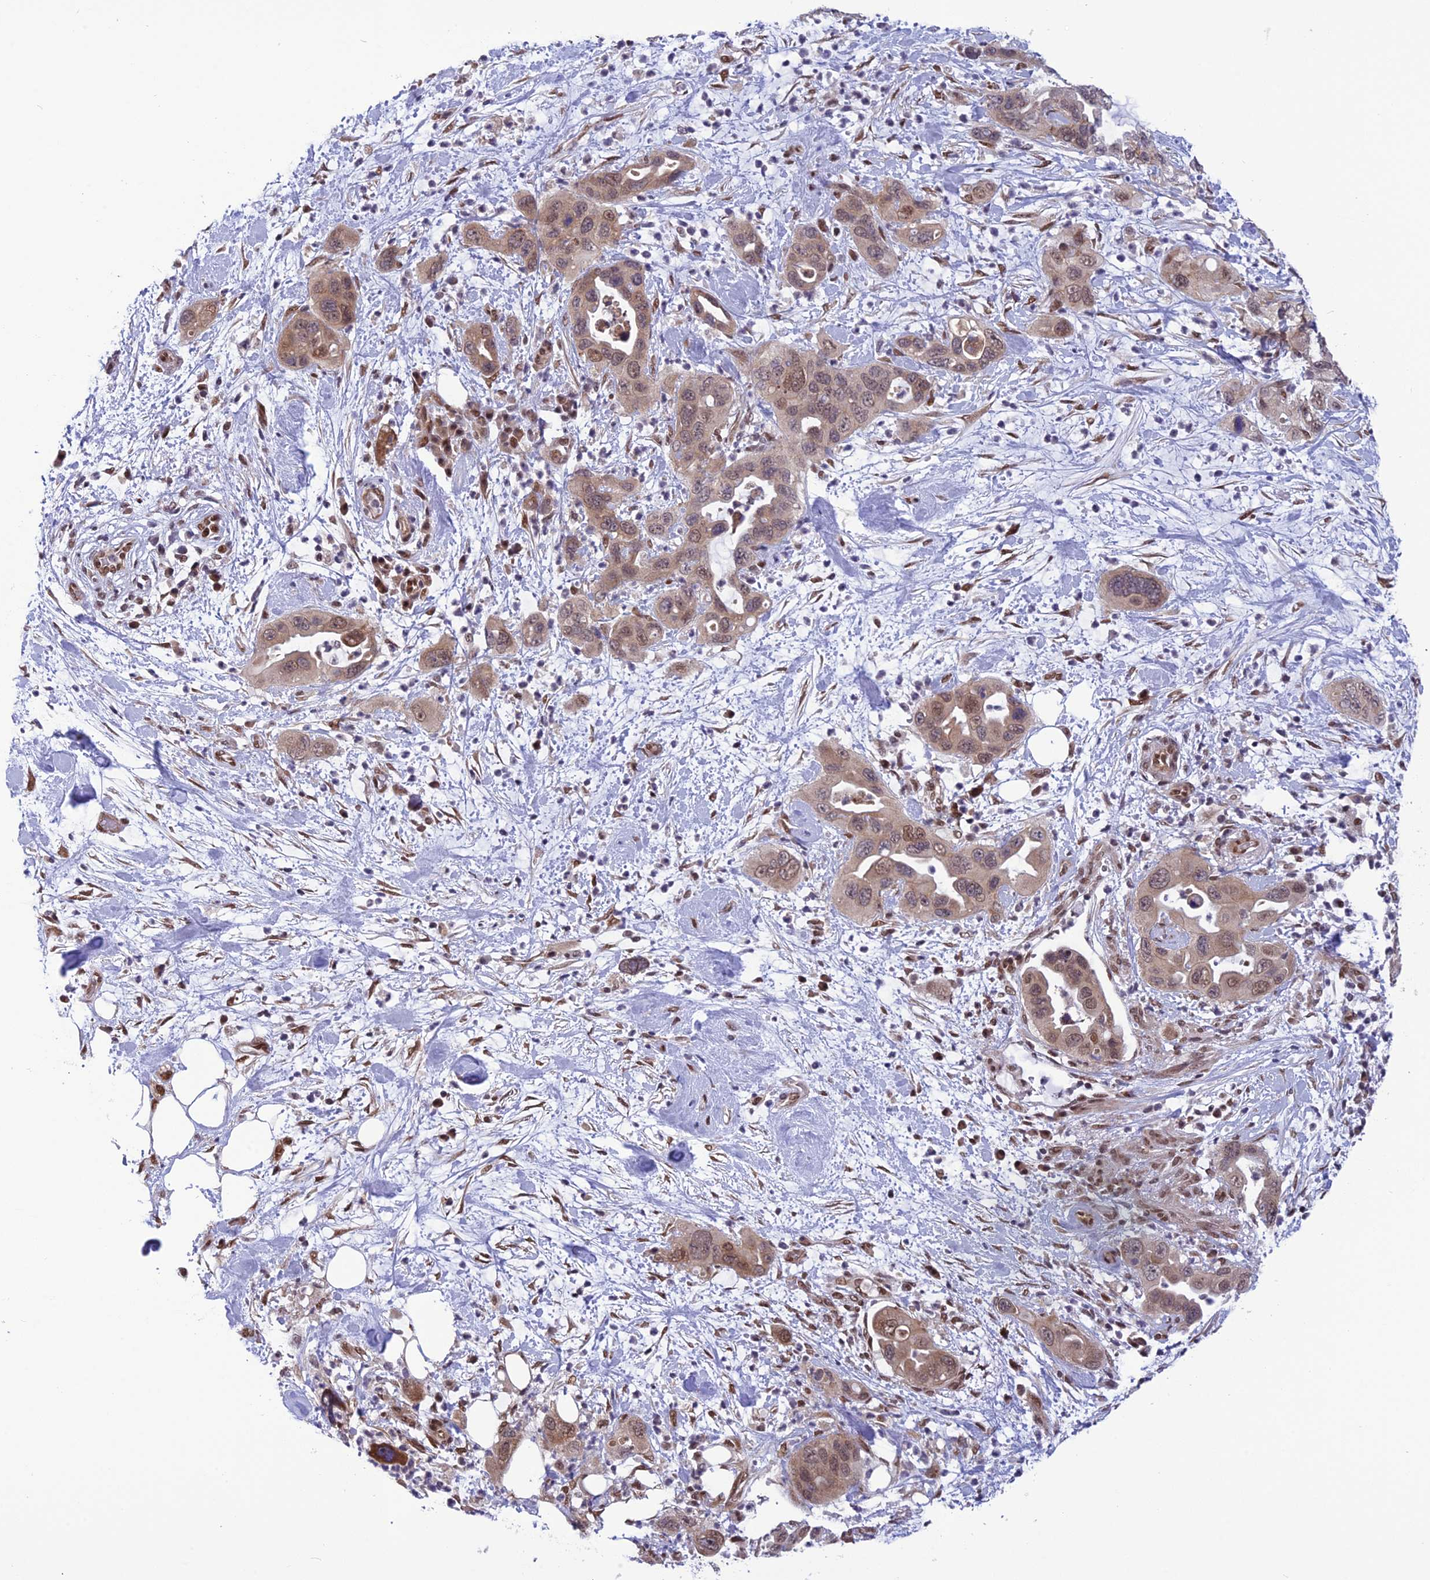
{"staining": {"intensity": "moderate", "quantity": ">75%", "location": "cytoplasmic/membranous,nuclear"}, "tissue": "pancreatic cancer", "cell_type": "Tumor cells", "image_type": "cancer", "snomed": [{"axis": "morphology", "description": "Adenocarcinoma, NOS"}, {"axis": "topography", "description": "Pancreas"}], "caption": "This photomicrograph displays immunohistochemistry (IHC) staining of pancreatic cancer (adenocarcinoma), with medium moderate cytoplasmic/membranous and nuclear expression in approximately >75% of tumor cells.", "gene": "RTRAF", "patient": {"sex": "female", "age": 71}}